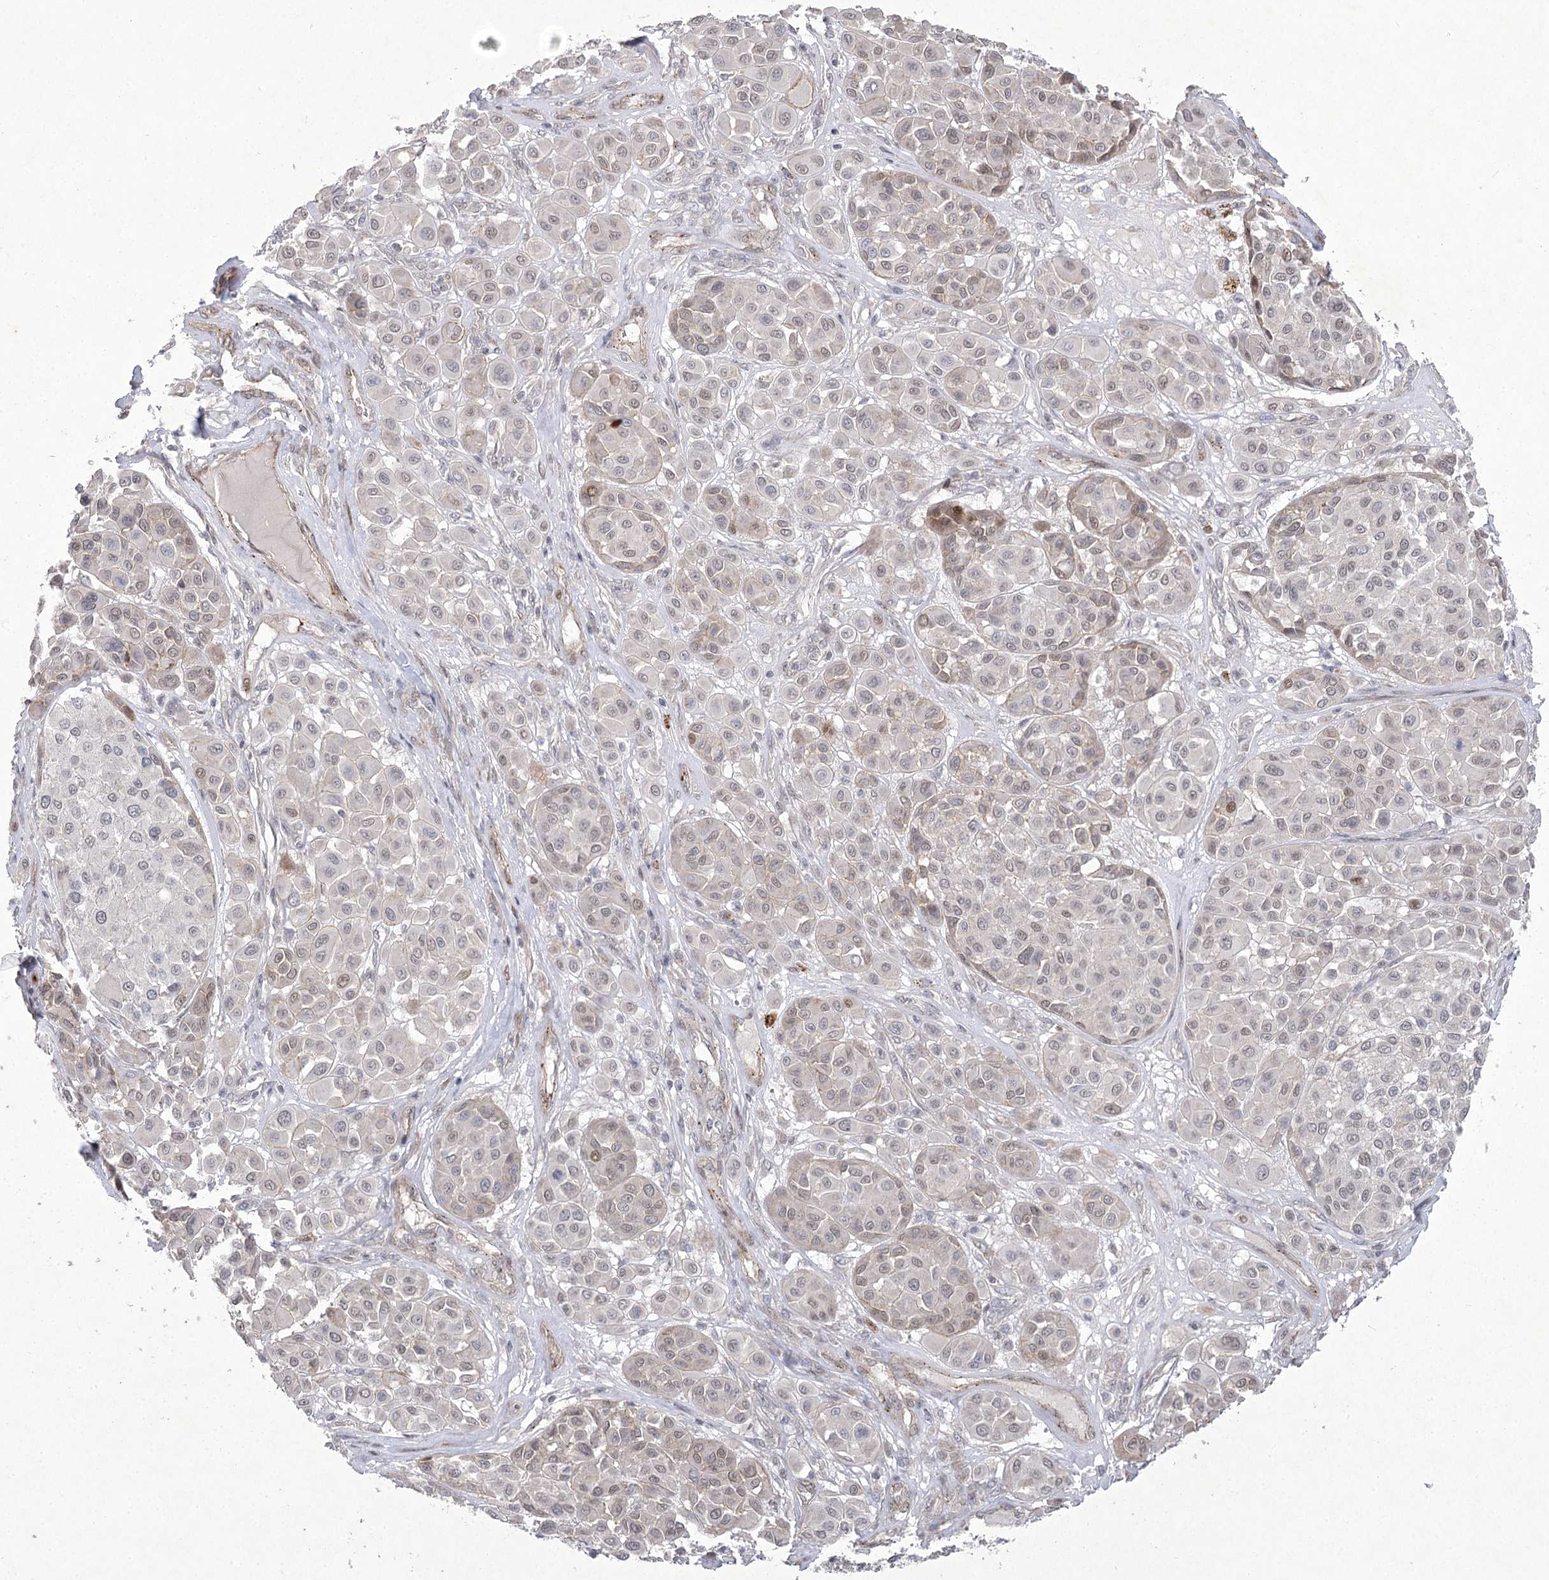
{"staining": {"intensity": "weak", "quantity": "25%-75%", "location": "nuclear"}, "tissue": "melanoma", "cell_type": "Tumor cells", "image_type": "cancer", "snomed": [{"axis": "morphology", "description": "Malignant melanoma, Metastatic site"}, {"axis": "topography", "description": "Soft tissue"}], "caption": "Protein staining demonstrates weak nuclear expression in about 25%-75% of tumor cells in malignant melanoma (metastatic site).", "gene": "AMTN", "patient": {"sex": "male", "age": 41}}